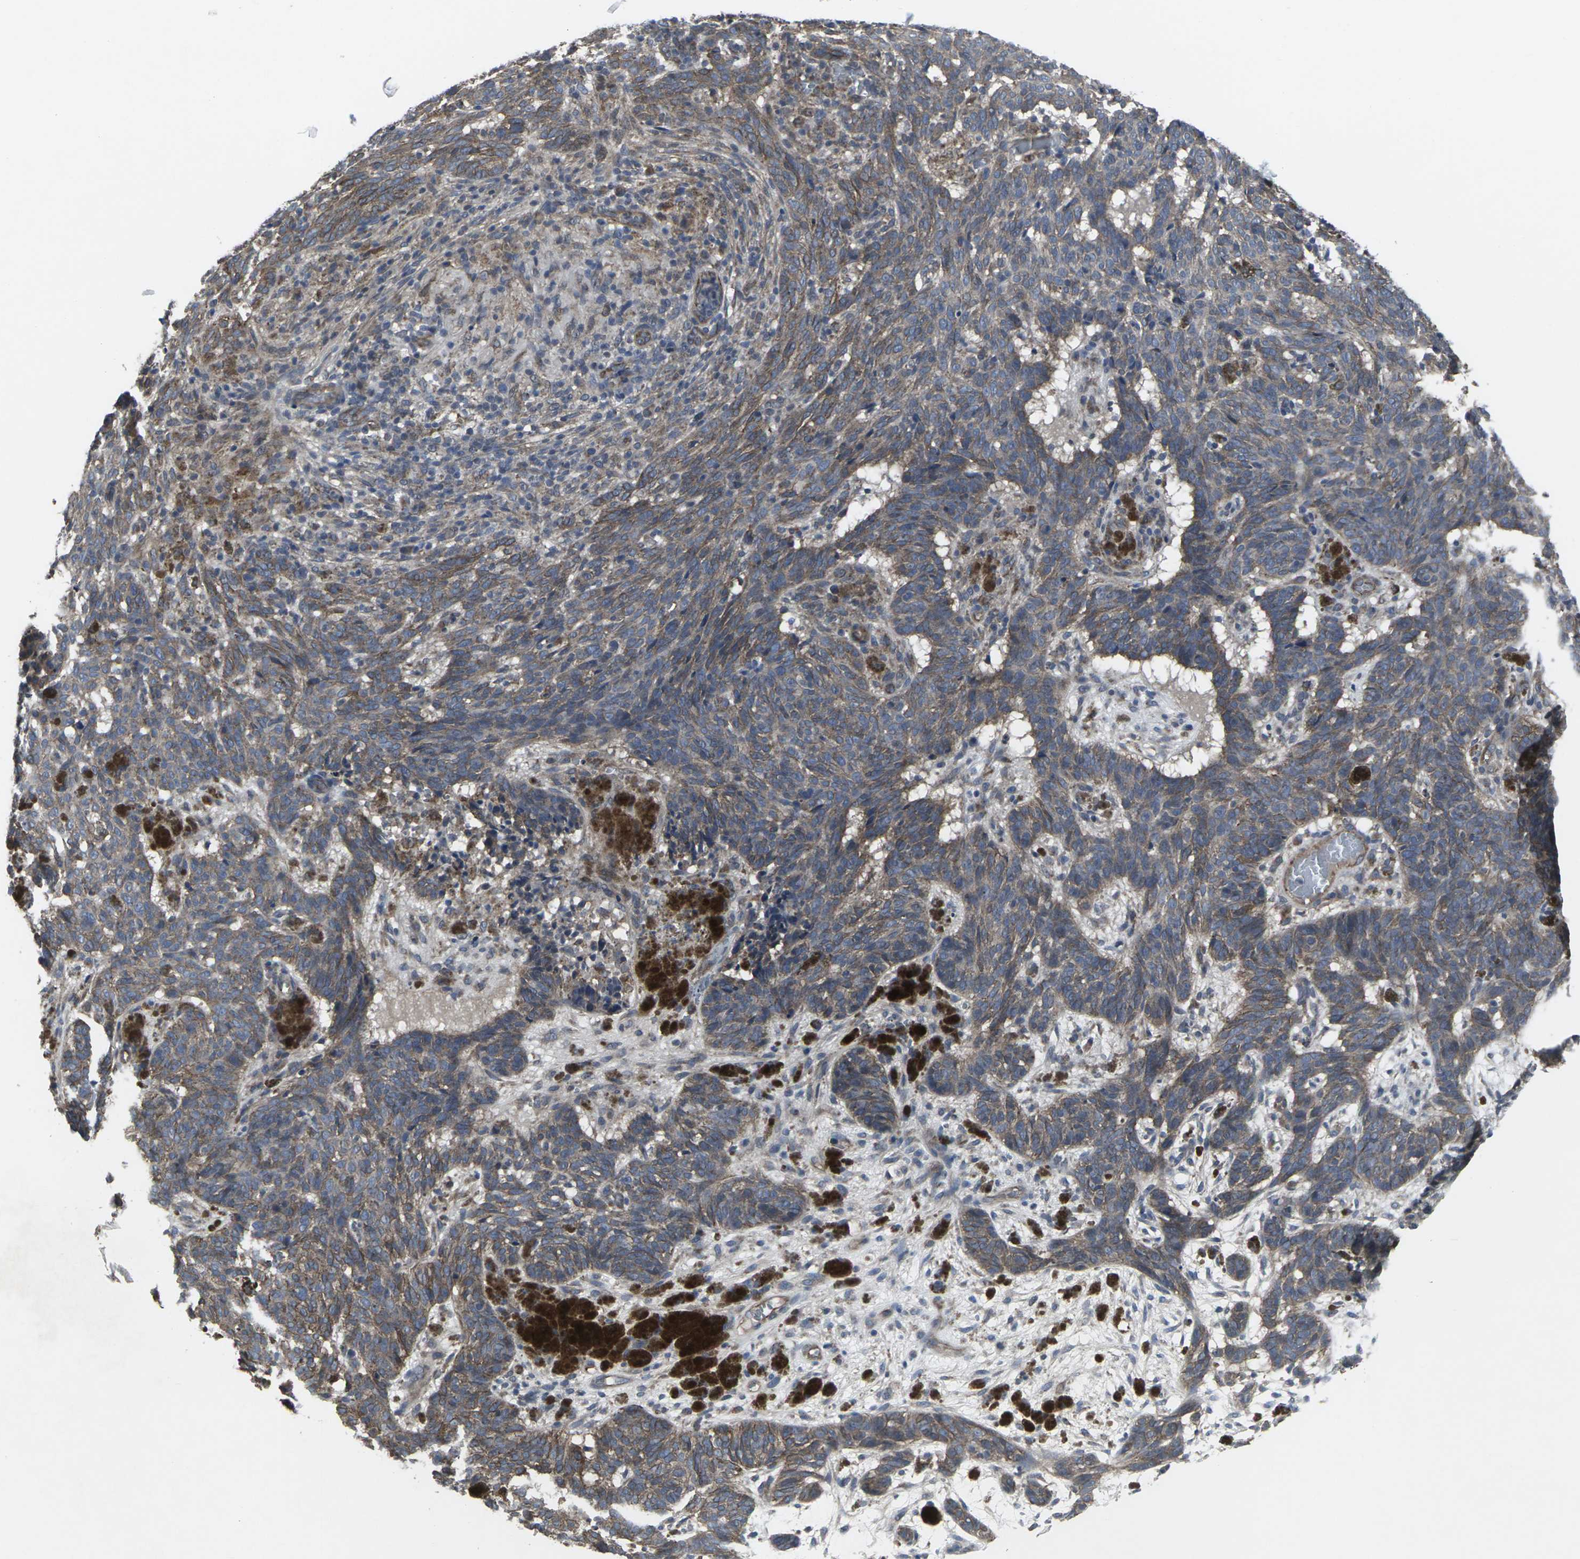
{"staining": {"intensity": "moderate", "quantity": ">75%", "location": "cytoplasmic/membranous"}, "tissue": "skin cancer", "cell_type": "Tumor cells", "image_type": "cancer", "snomed": [{"axis": "morphology", "description": "Basal cell carcinoma"}, {"axis": "topography", "description": "Skin"}], "caption": "IHC histopathology image of skin basal cell carcinoma stained for a protein (brown), which demonstrates medium levels of moderate cytoplasmic/membranous expression in about >75% of tumor cells.", "gene": "MAPKAPK2", "patient": {"sex": "male", "age": 85}}